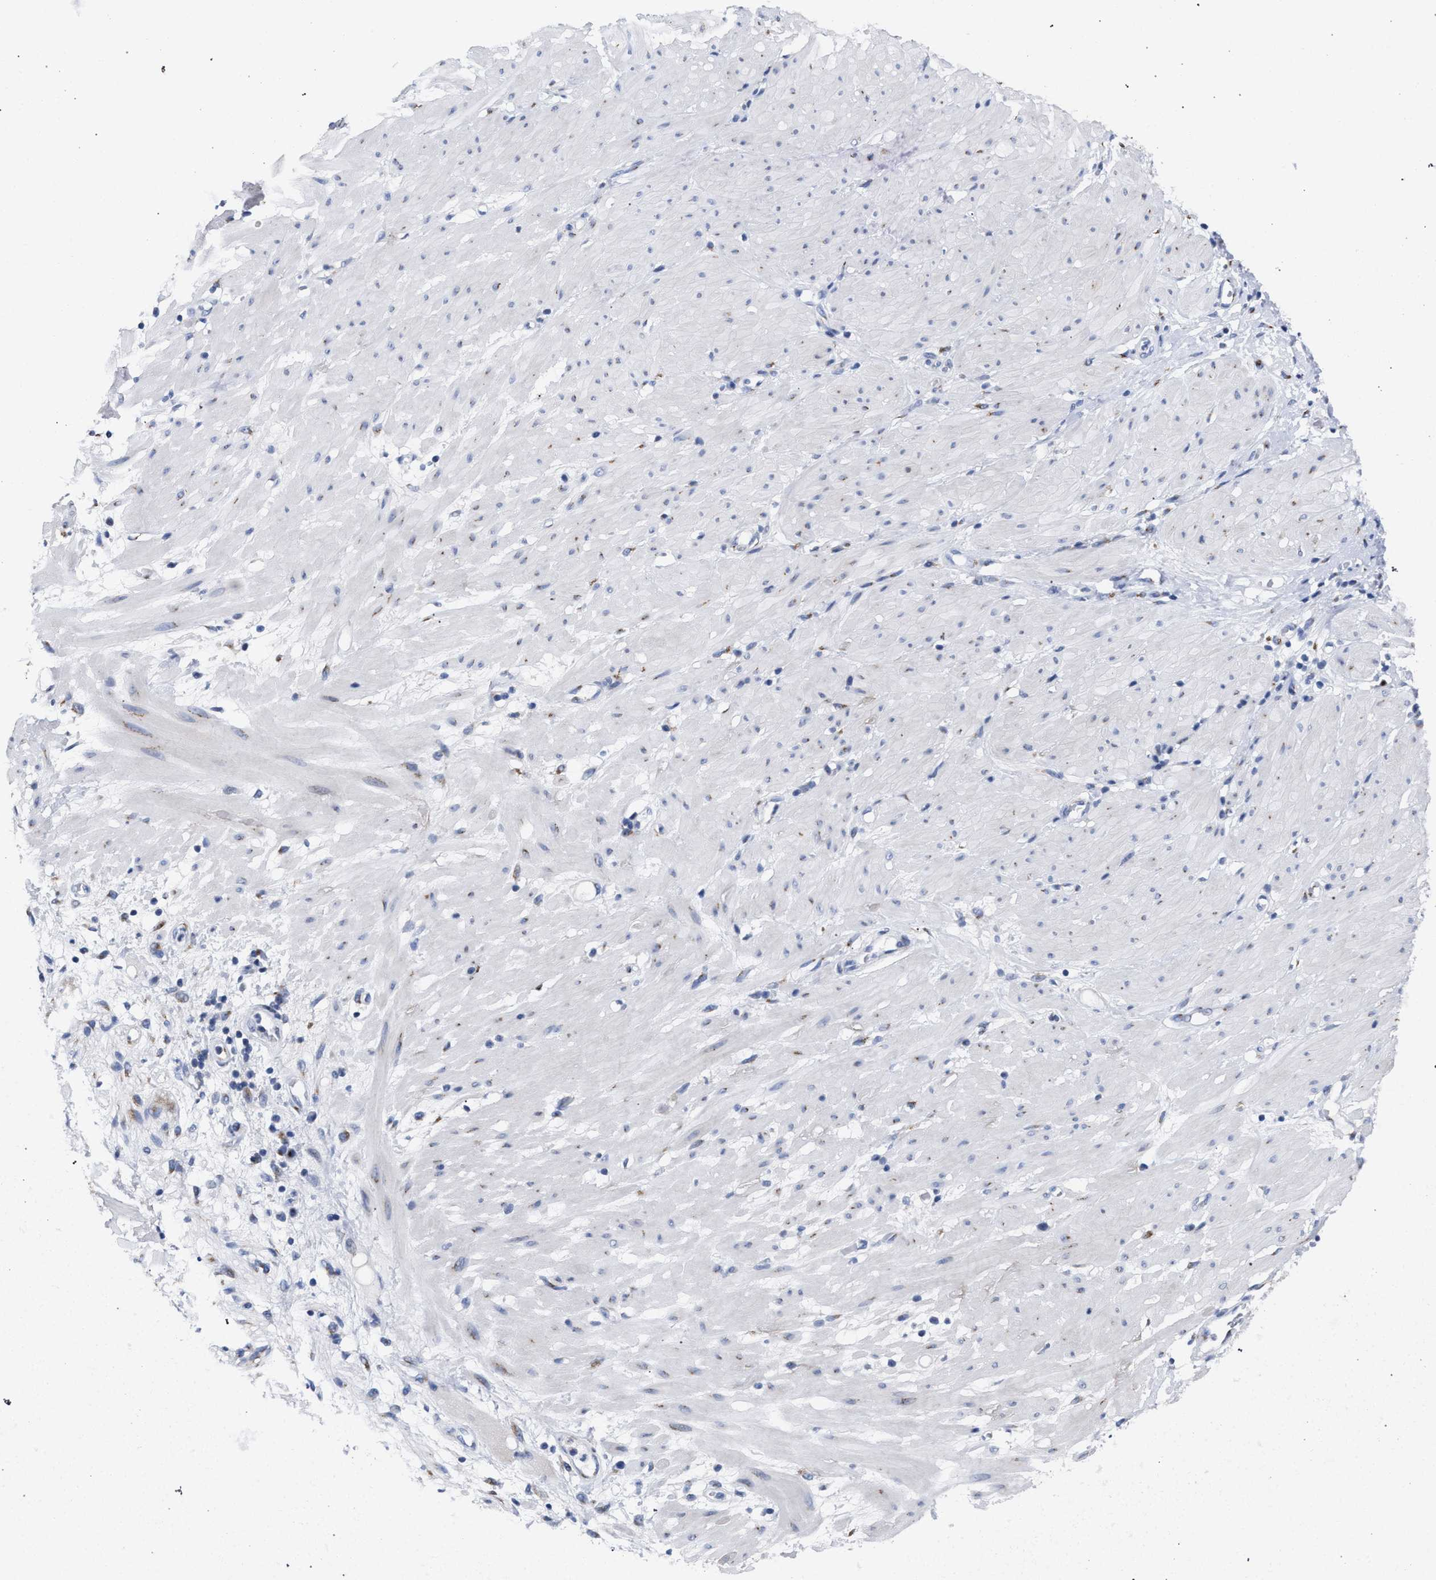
{"staining": {"intensity": "weak", "quantity": "25%-75%", "location": "cytoplasmic/membranous"}, "tissue": "stomach cancer", "cell_type": "Tumor cells", "image_type": "cancer", "snomed": [{"axis": "morphology", "description": "Adenocarcinoma, NOS"}, {"axis": "topography", "description": "Stomach"}, {"axis": "topography", "description": "Stomach, lower"}], "caption": "Tumor cells display low levels of weak cytoplasmic/membranous positivity in approximately 25%-75% of cells in human stomach cancer (adenocarcinoma).", "gene": "GOLGA2", "patient": {"sex": "female", "age": 48}}